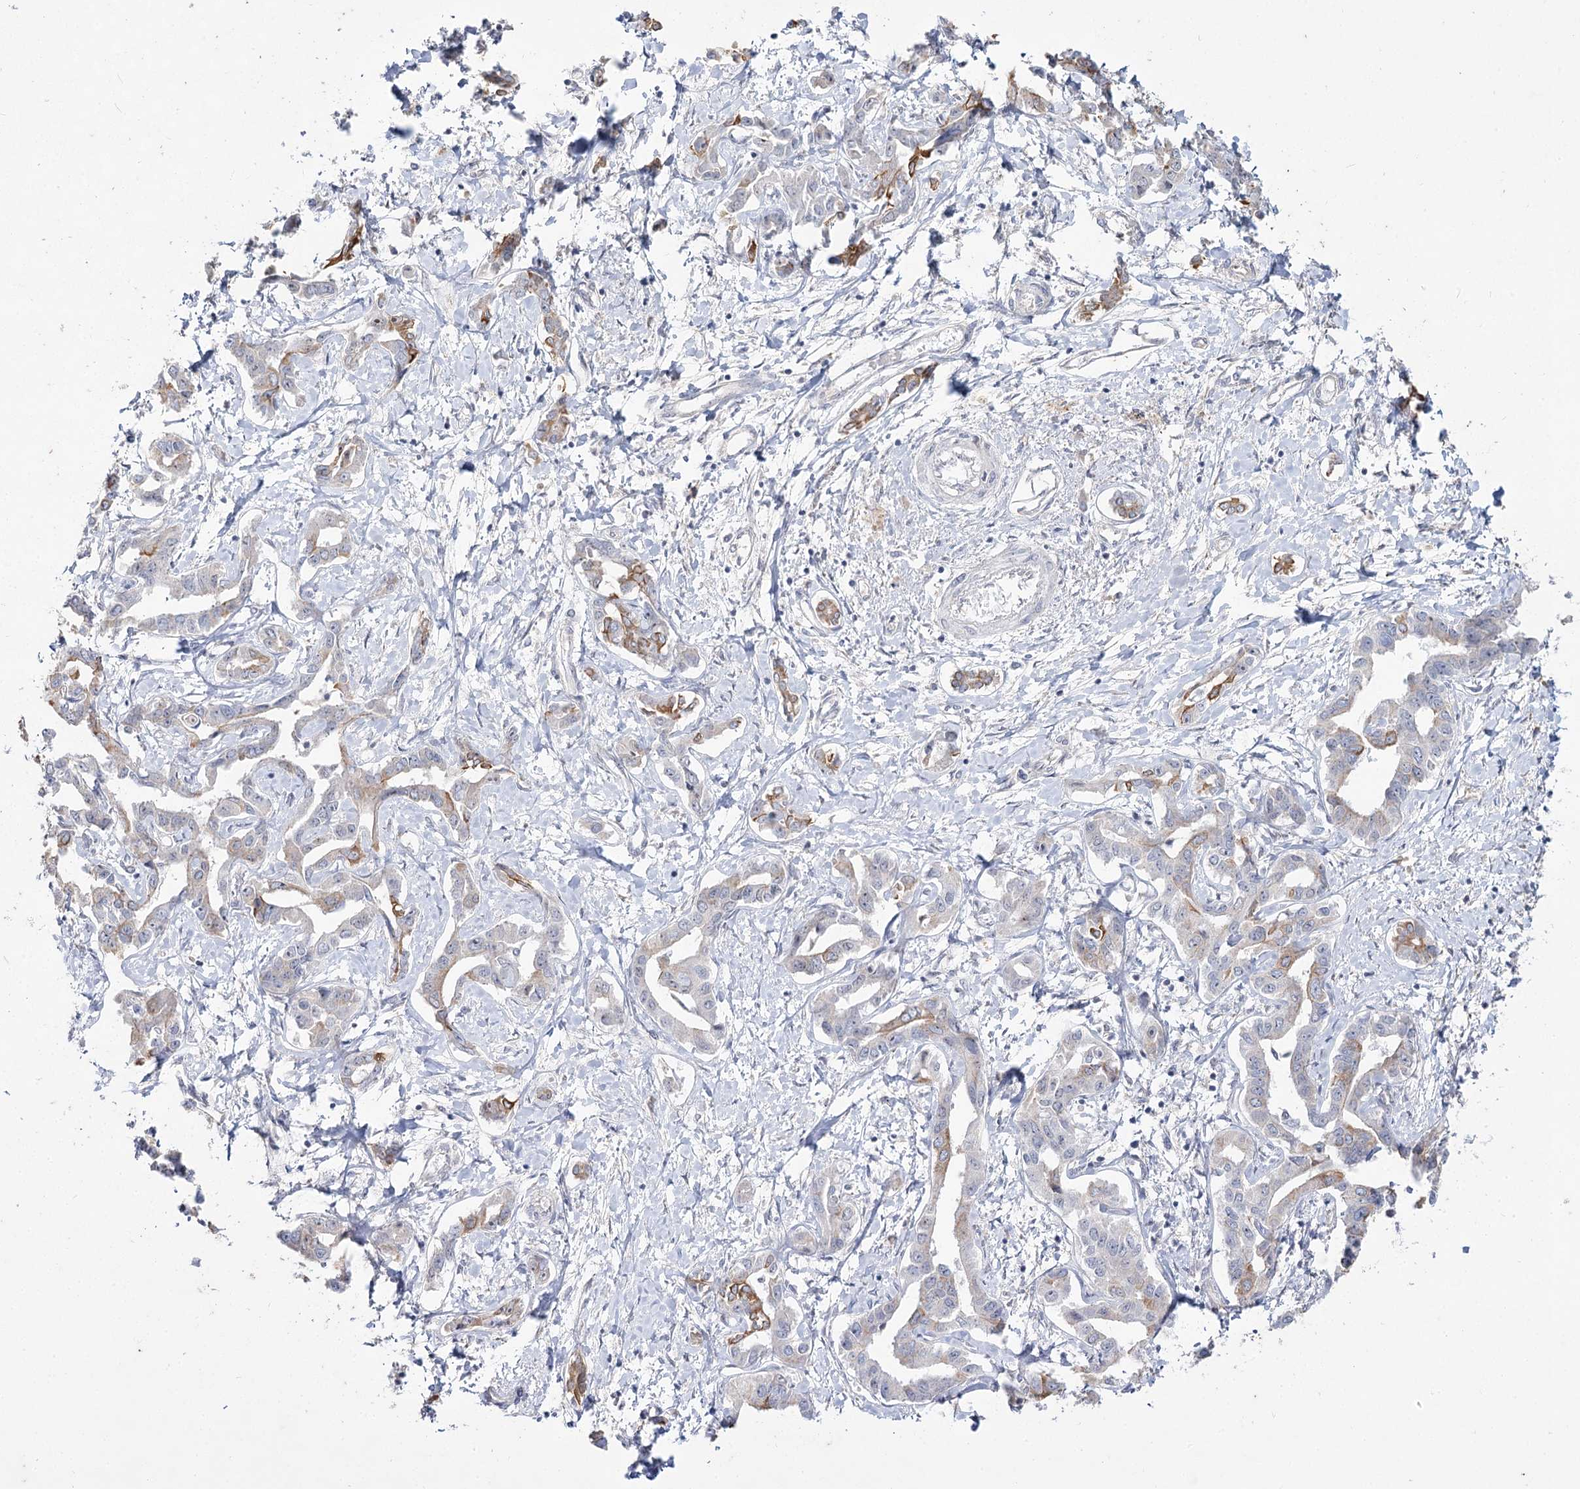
{"staining": {"intensity": "weak", "quantity": "25%-75%", "location": "cytoplasmic/membranous"}, "tissue": "liver cancer", "cell_type": "Tumor cells", "image_type": "cancer", "snomed": [{"axis": "morphology", "description": "Cholangiocarcinoma"}, {"axis": "topography", "description": "Liver"}], "caption": "Cholangiocarcinoma (liver) stained with IHC displays weak cytoplasmic/membranous staining in approximately 25%-75% of tumor cells.", "gene": "DDX50", "patient": {"sex": "male", "age": 59}}